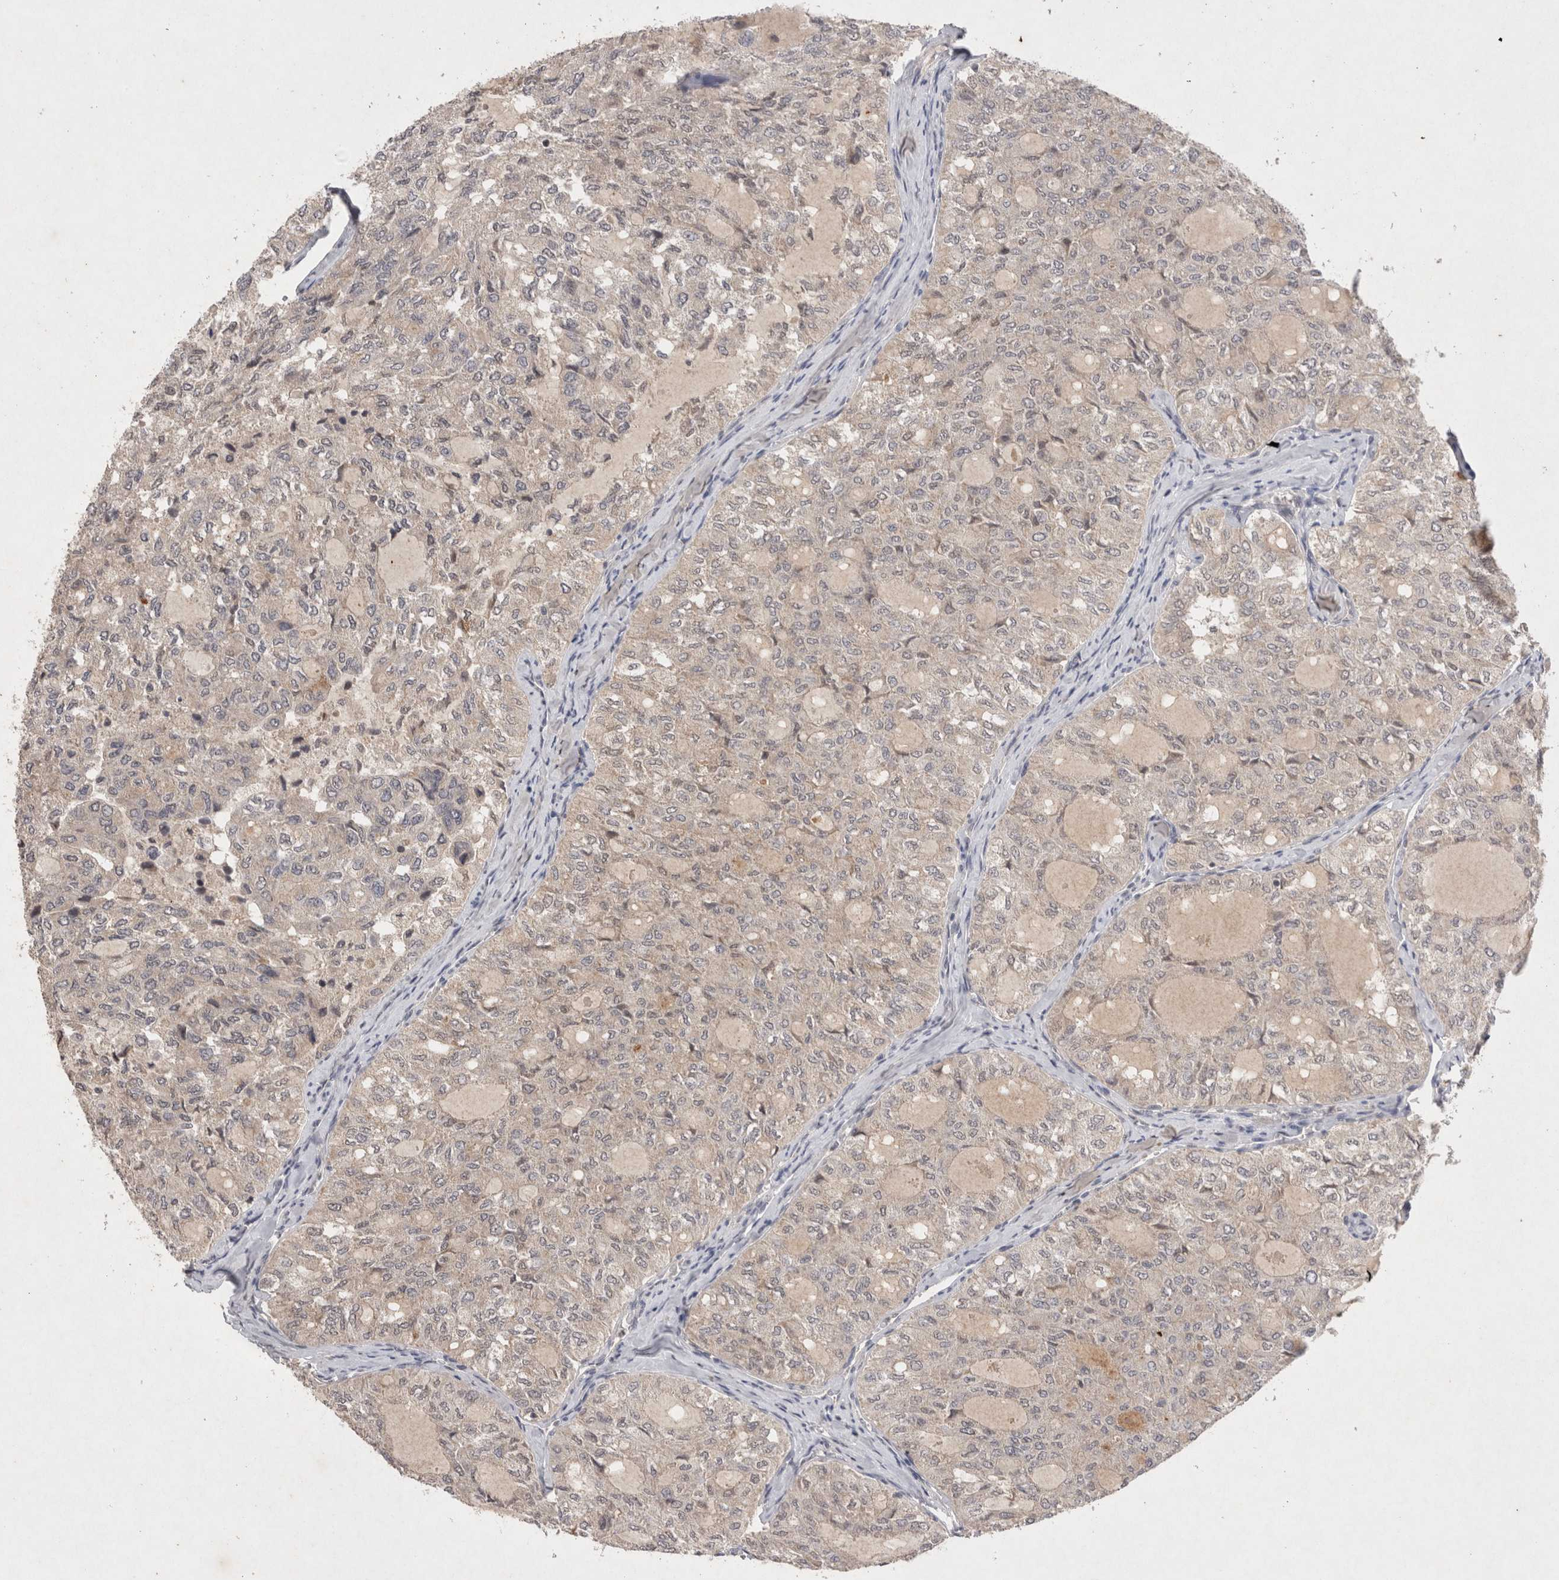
{"staining": {"intensity": "negative", "quantity": "none", "location": "none"}, "tissue": "thyroid cancer", "cell_type": "Tumor cells", "image_type": "cancer", "snomed": [{"axis": "morphology", "description": "Follicular adenoma carcinoma, NOS"}, {"axis": "topography", "description": "Thyroid gland"}], "caption": "Immunohistochemical staining of thyroid cancer demonstrates no significant expression in tumor cells.", "gene": "RASSF3", "patient": {"sex": "male", "age": 75}}